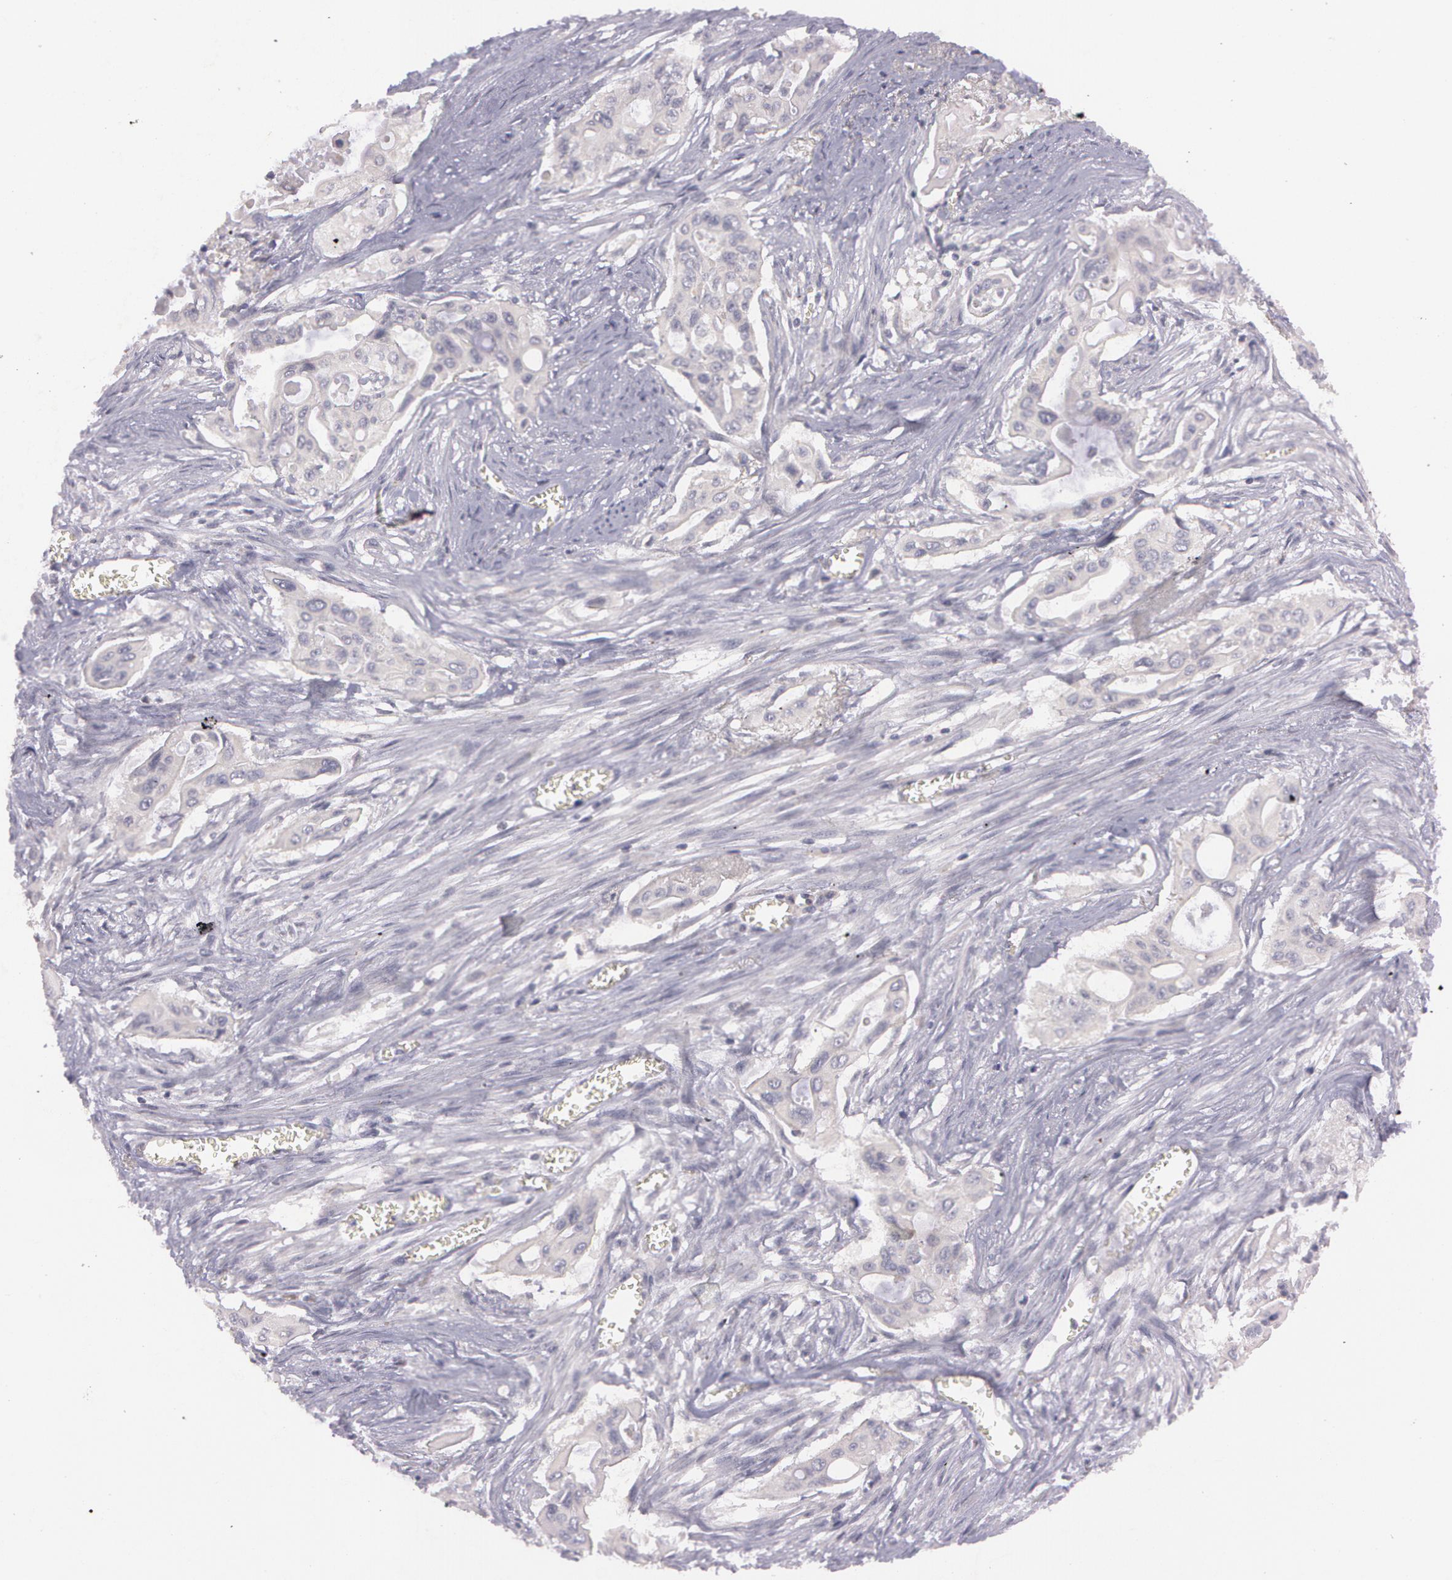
{"staining": {"intensity": "weak", "quantity": "25%-75%", "location": "cytoplasmic/membranous"}, "tissue": "pancreatic cancer", "cell_type": "Tumor cells", "image_type": "cancer", "snomed": [{"axis": "morphology", "description": "Adenocarcinoma, NOS"}, {"axis": "topography", "description": "Pancreas"}], "caption": "Protein expression analysis of adenocarcinoma (pancreatic) reveals weak cytoplasmic/membranous positivity in approximately 25%-75% of tumor cells. (IHC, brightfield microscopy, high magnification).", "gene": "MXRA5", "patient": {"sex": "male", "age": 77}}